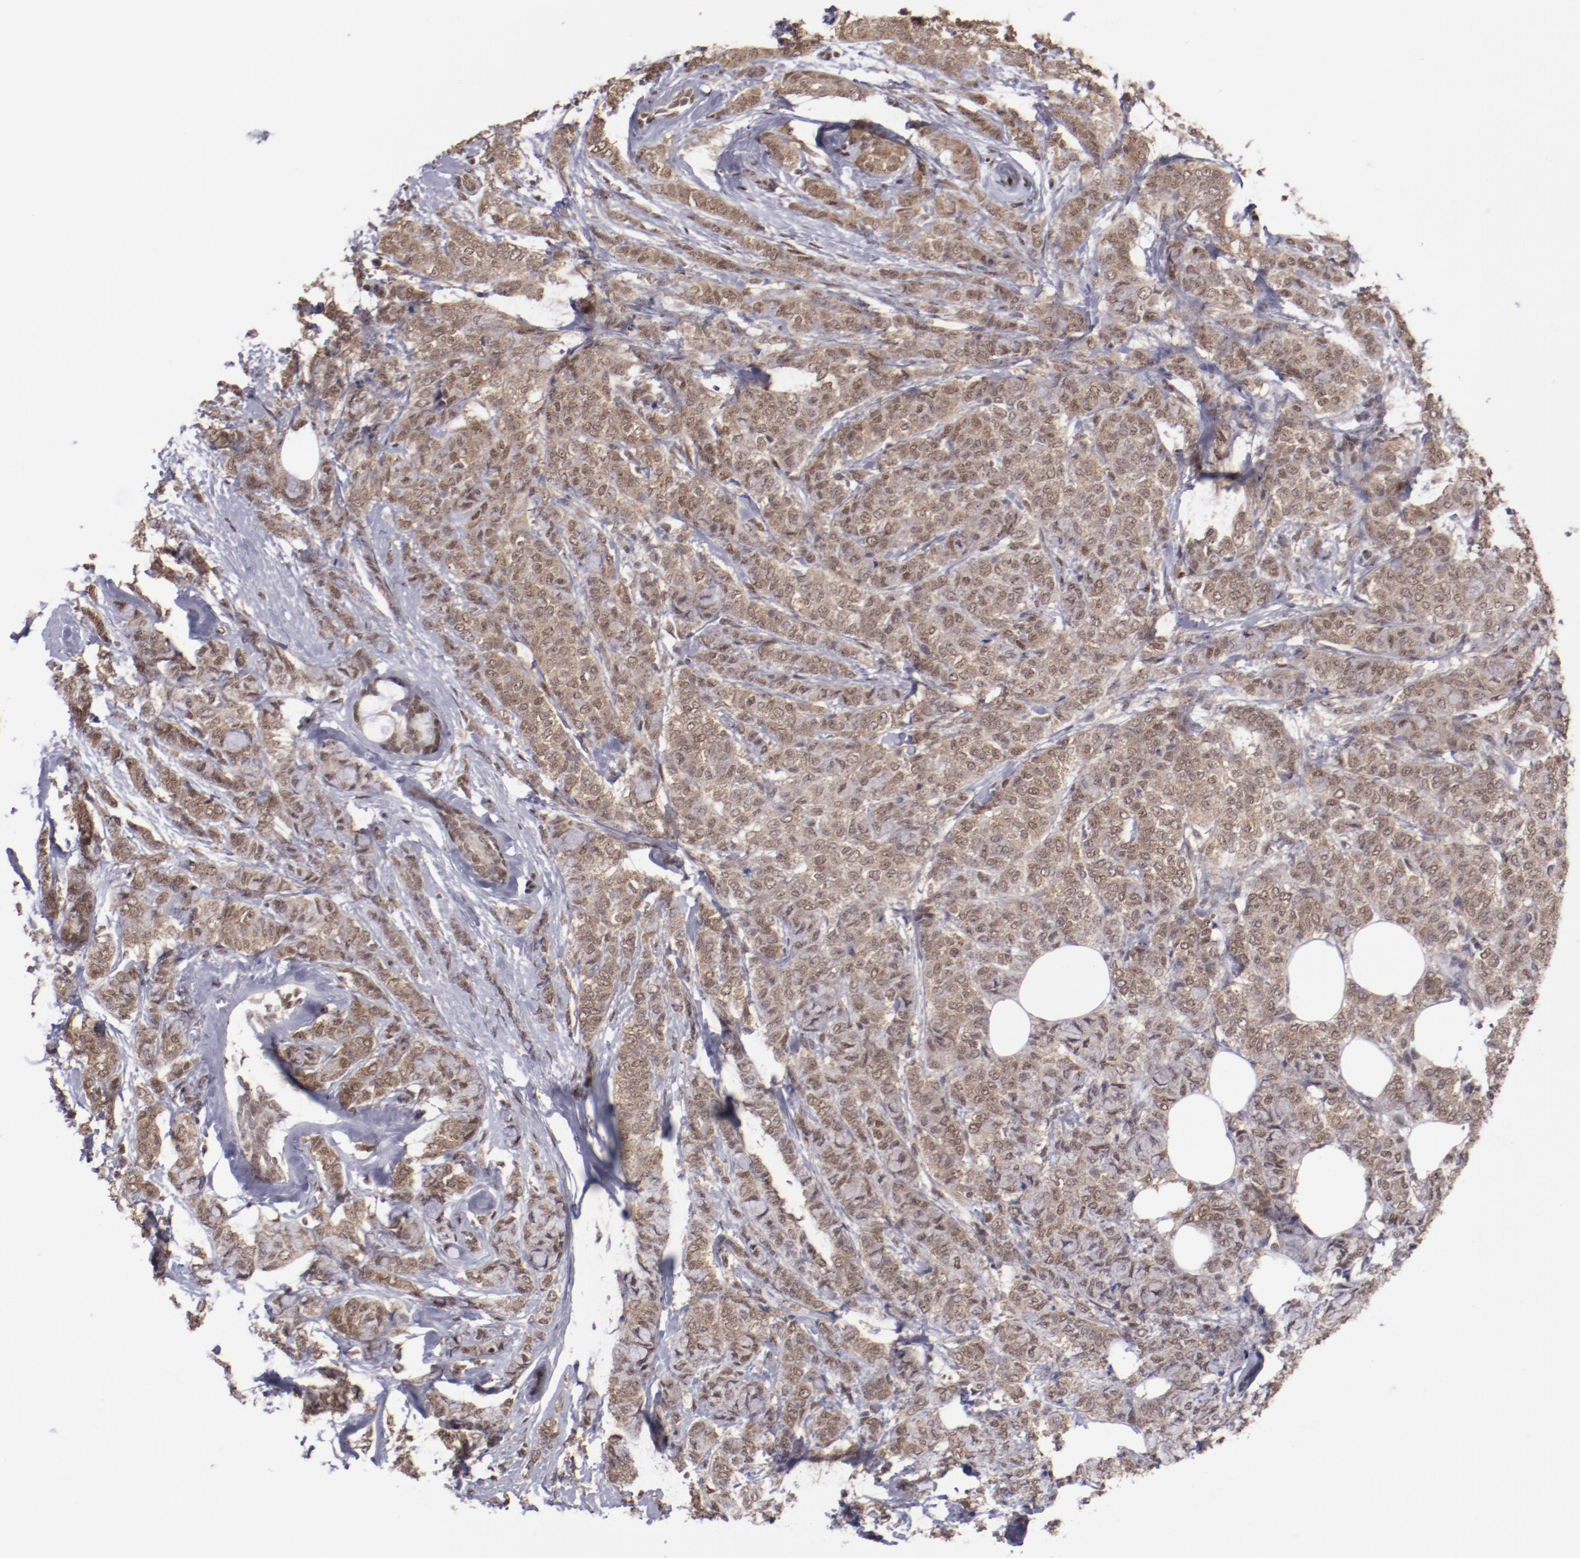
{"staining": {"intensity": "weak", "quantity": ">75%", "location": "cytoplasmic/membranous,nuclear"}, "tissue": "breast cancer", "cell_type": "Tumor cells", "image_type": "cancer", "snomed": [{"axis": "morphology", "description": "Lobular carcinoma"}, {"axis": "topography", "description": "Breast"}], "caption": "Protein expression analysis of human breast cancer (lobular carcinoma) reveals weak cytoplasmic/membranous and nuclear expression in about >75% of tumor cells. (IHC, brightfield microscopy, high magnification).", "gene": "ARNT", "patient": {"sex": "female", "age": 60}}